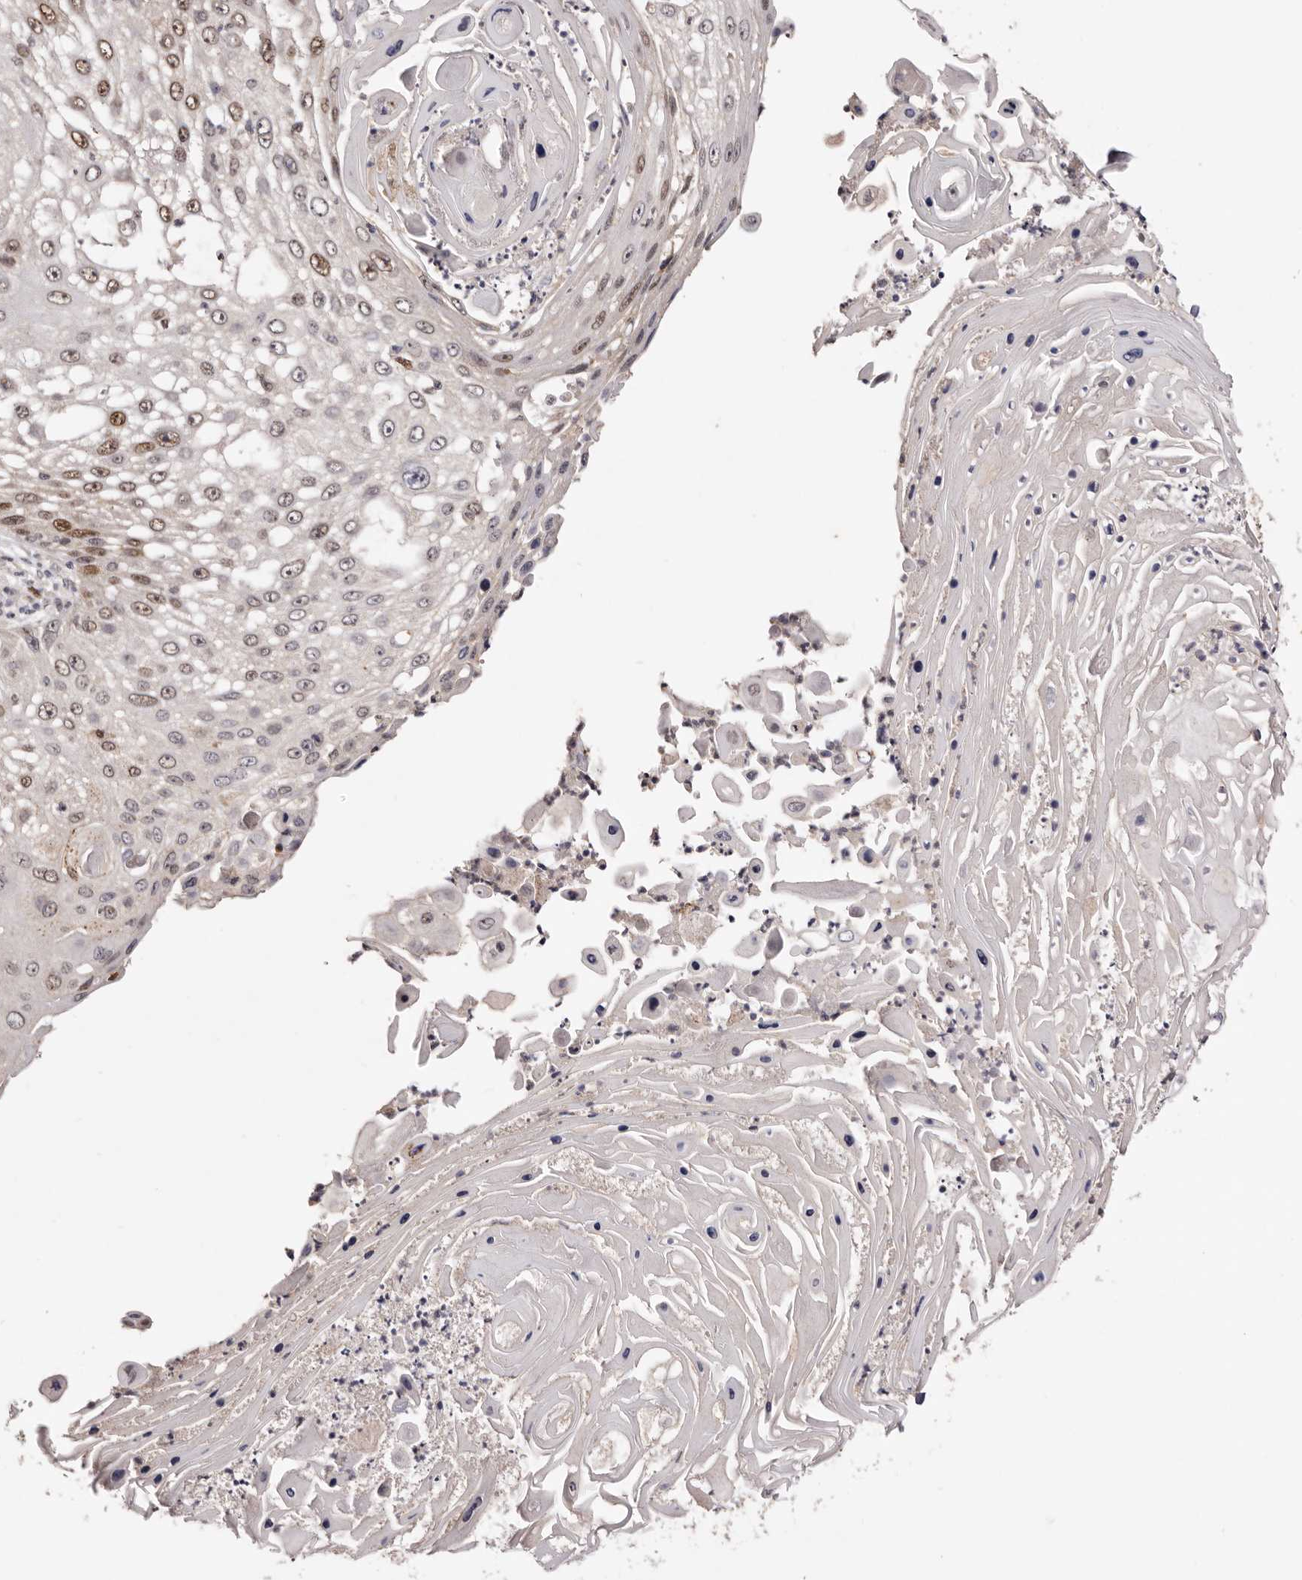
{"staining": {"intensity": "moderate", "quantity": "25%-75%", "location": "nuclear"}, "tissue": "skin cancer", "cell_type": "Tumor cells", "image_type": "cancer", "snomed": [{"axis": "morphology", "description": "Squamous cell carcinoma, NOS"}, {"axis": "topography", "description": "Skin"}], "caption": "Immunohistochemistry micrograph of neoplastic tissue: human skin squamous cell carcinoma stained using immunohistochemistry (IHC) shows medium levels of moderate protein expression localized specifically in the nuclear of tumor cells, appearing as a nuclear brown color.", "gene": "NOTCH1", "patient": {"sex": "female", "age": 44}}